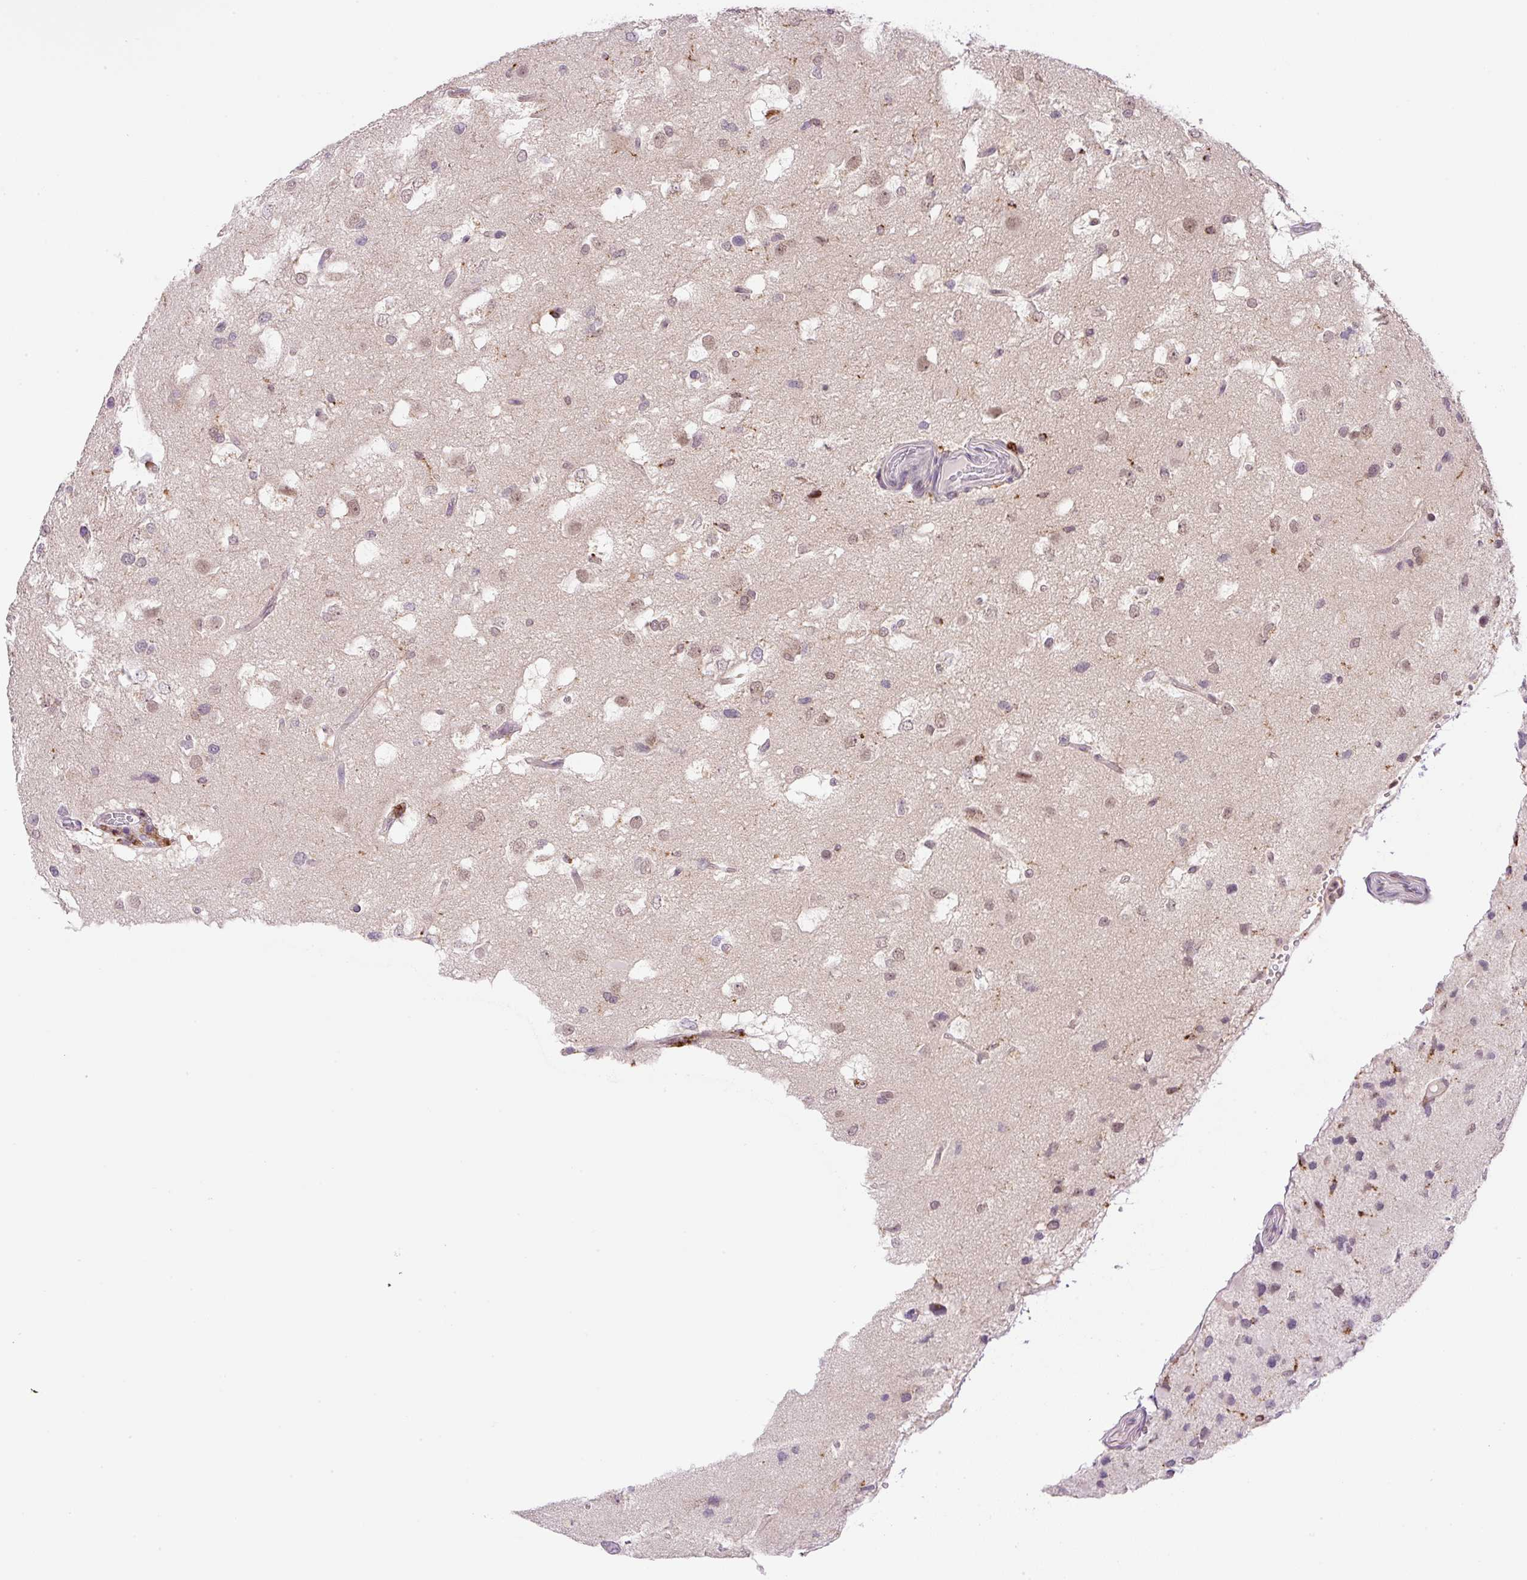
{"staining": {"intensity": "moderate", "quantity": "25%-75%", "location": "nuclear"}, "tissue": "glioma", "cell_type": "Tumor cells", "image_type": "cancer", "snomed": [{"axis": "morphology", "description": "Glioma, malignant, High grade"}, {"axis": "topography", "description": "Brain"}], "caption": "IHC of glioma displays medium levels of moderate nuclear positivity in about 25%-75% of tumor cells.", "gene": "CEBPZOS", "patient": {"sex": "male", "age": 53}}